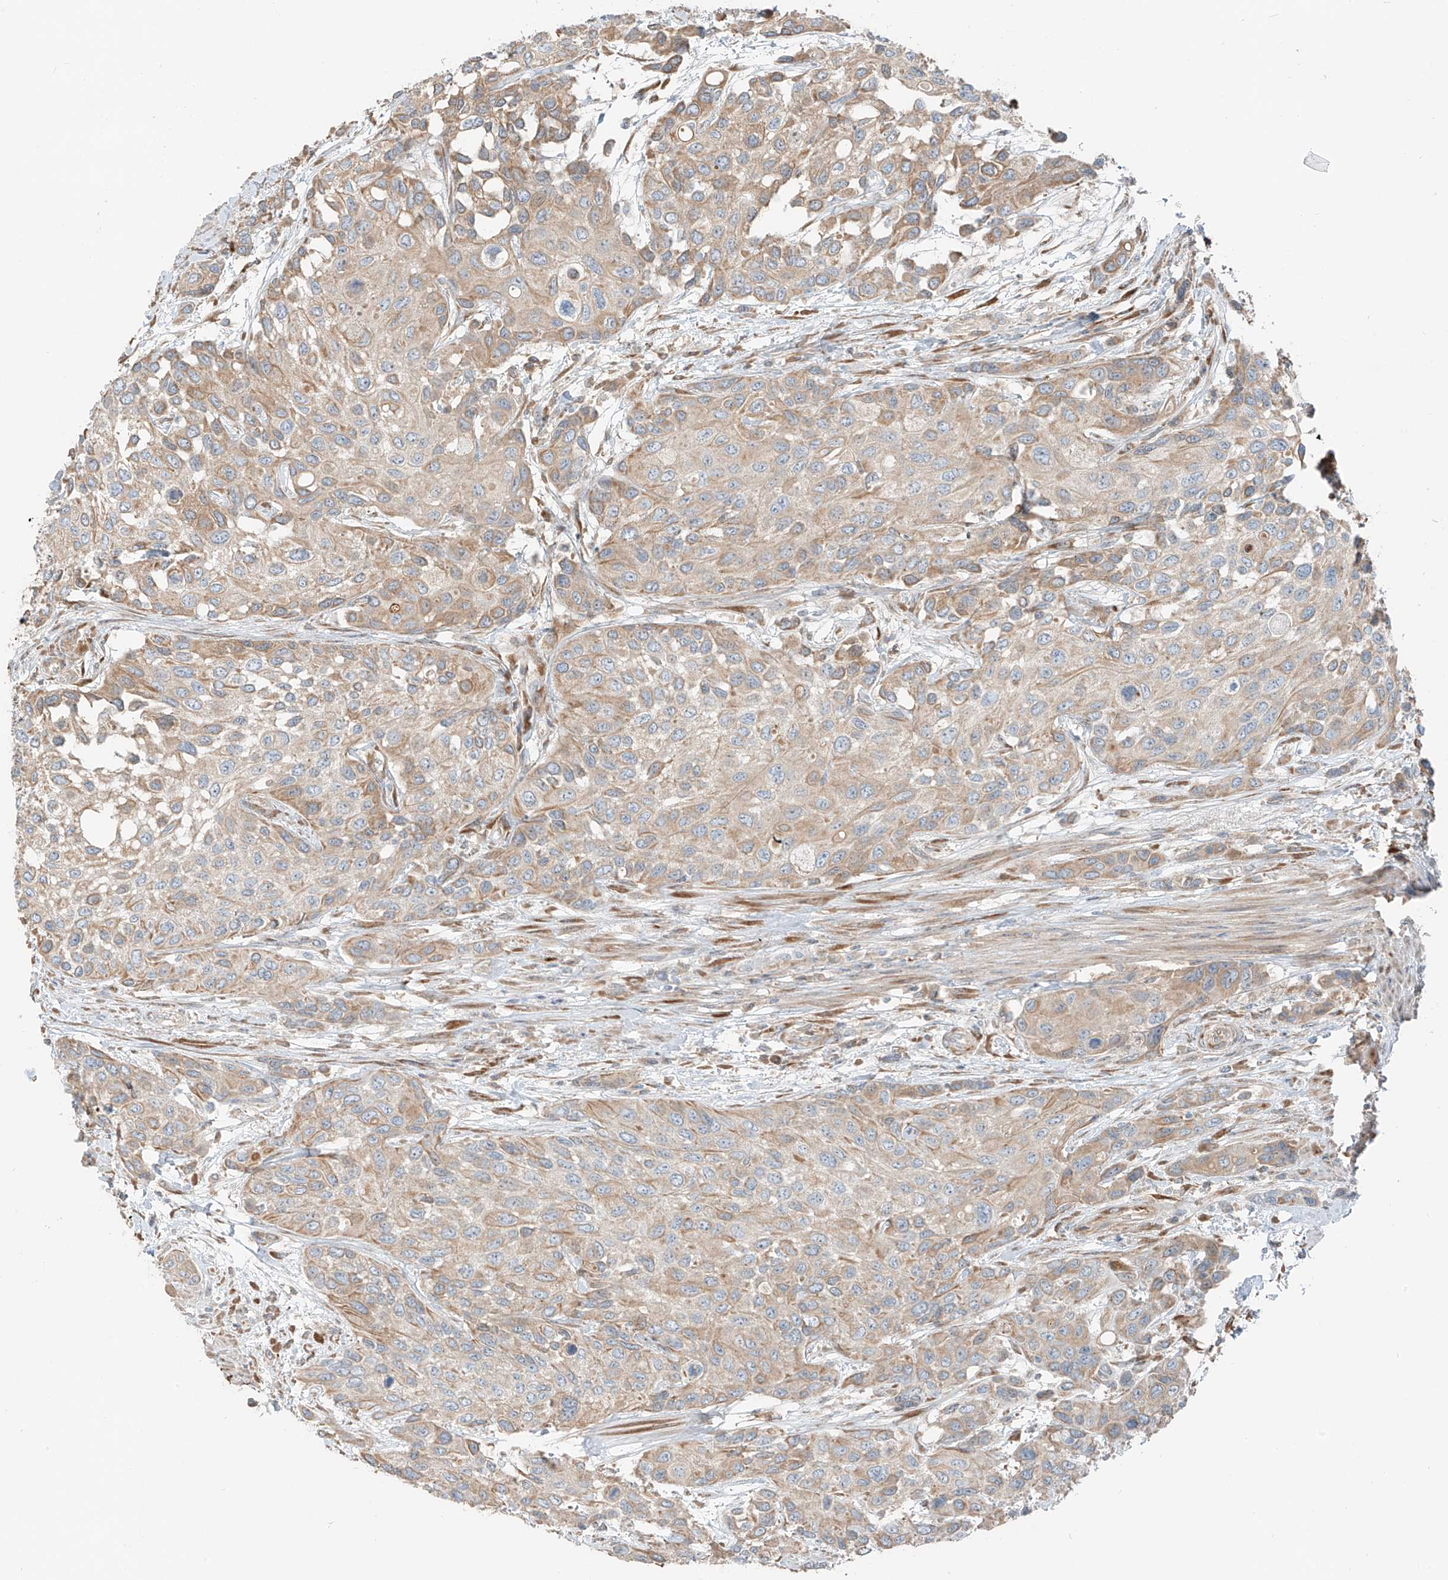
{"staining": {"intensity": "moderate", "quantity": "25%-75%", "location": "cytoplasmic/membranous"}, "tissue": "urothelial cancer", "cell_type": "Tumor cells", "image_type": "cancer", "snomed": [{"axis": "morphology", "description": "Normal tissue, NOS"}, {"axis": "morphology", "description": "Urothelial carcinoma, High grade"}, {"axis": "topography", "description": "Vascular tissue"}, {"axis": "topography", "description": "Urinary bladder"}], "caption": "A brown stain labels moderate cytoplasmic/membranous positivity of a protein in human urothelial cancer tumor cells. (IHC, brightfield microscopy, high magnification).", "gene": "FSTL1", "patient": {"sex": "female", "age": 56}}